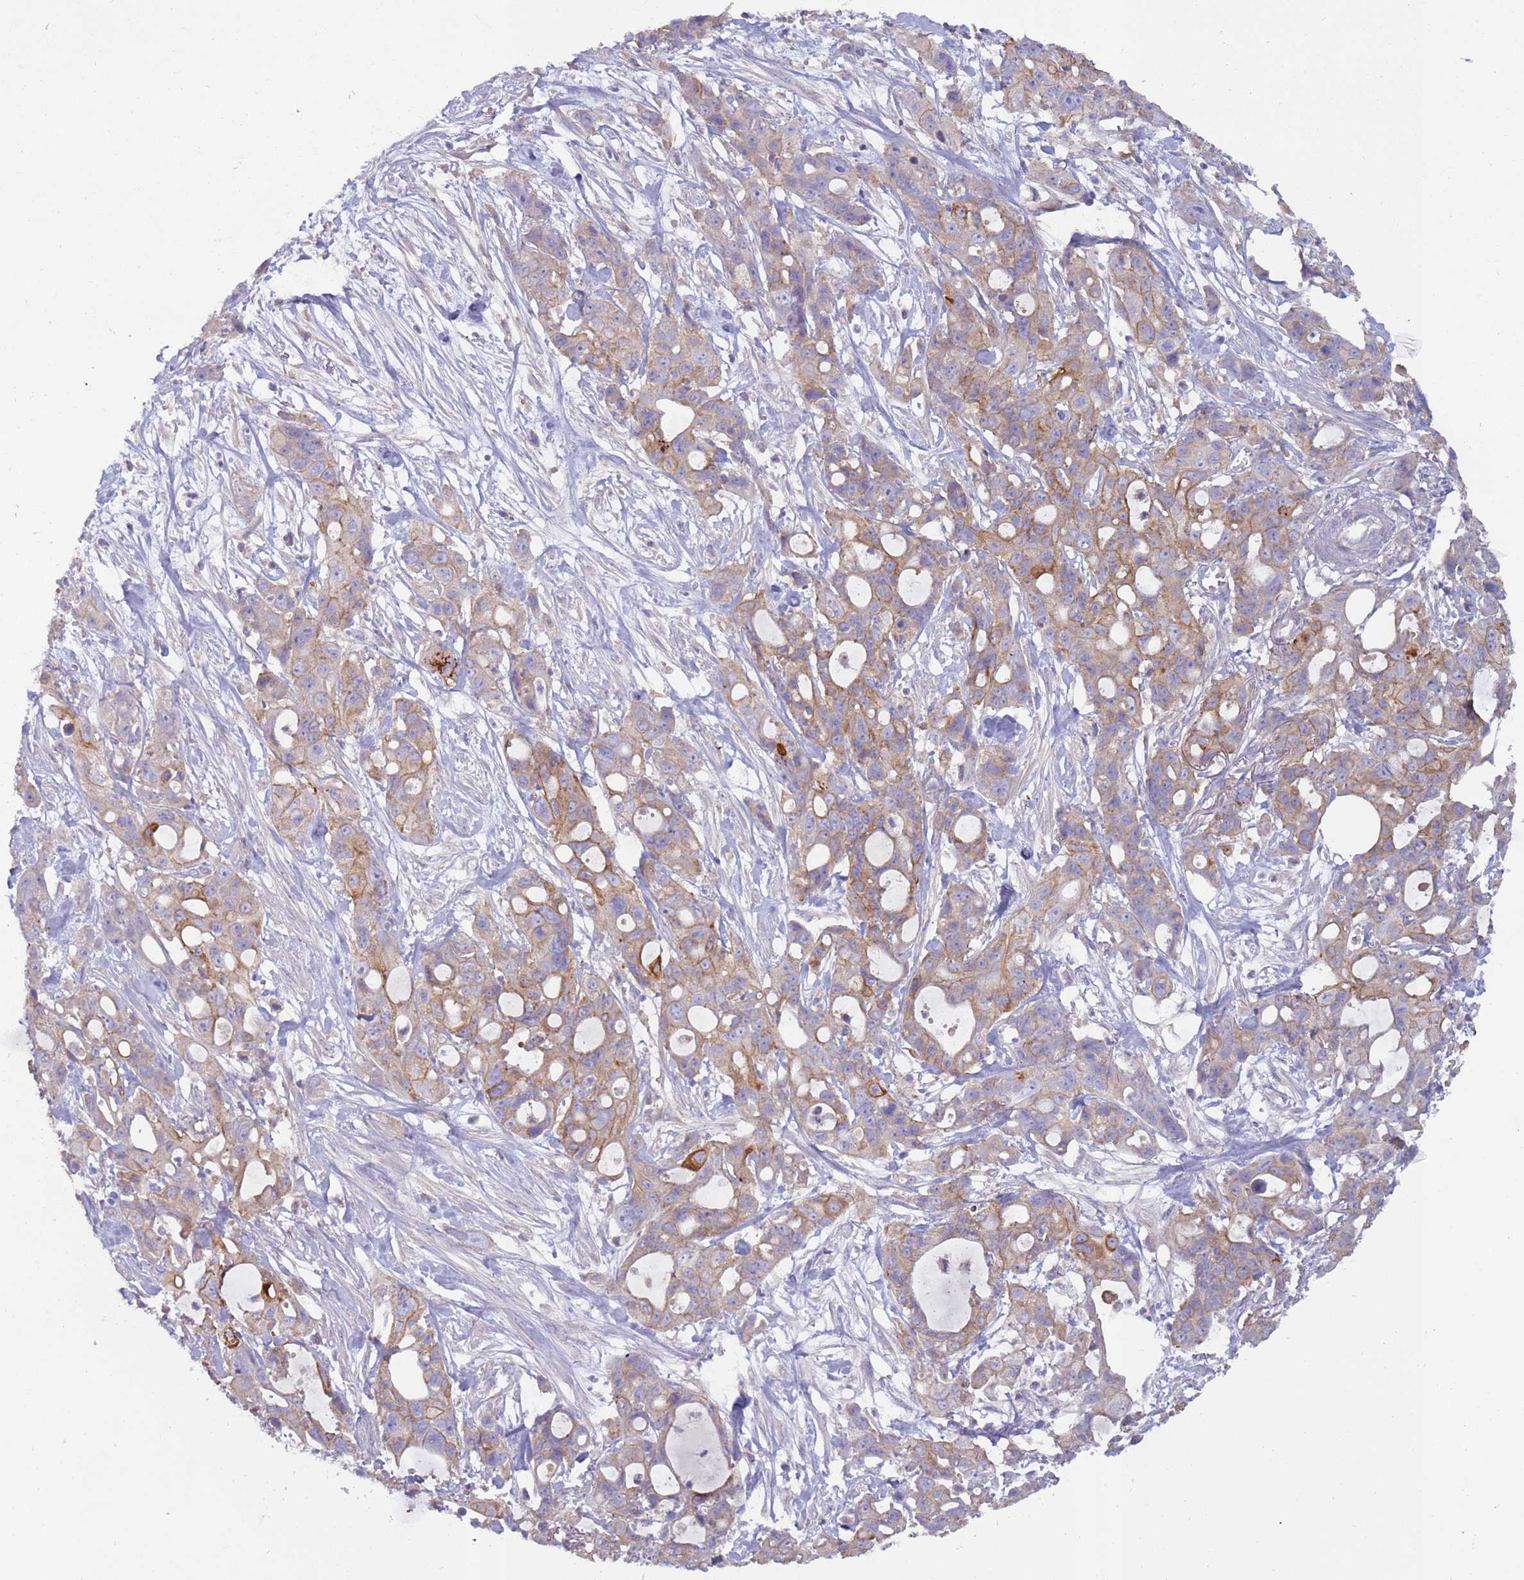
{"staining": {"intensity": "moderate", "quantity": "25%-75%", "location": "cytoplasmic/membranous"}, "tissue": "ovarian cancer", "cell_type": "Tumor cells", "image_type": "cancer", "snomed": [{"axis": "morphology", "description": "Cystadenocarcinoma, mucinous, NOS"}, {"axis": "topography", "description": "Ovary"}], "caption": "The image exhibits immunohistochemical staining of mucinous cystadenocarcinoma (ovarian). There is moderate cytoplasmic/membranous staining is seen in approximately 25%-75% of tumor cells.", "gene": "UQCRQ", "patient": {"sex": "female", "age": 70}}